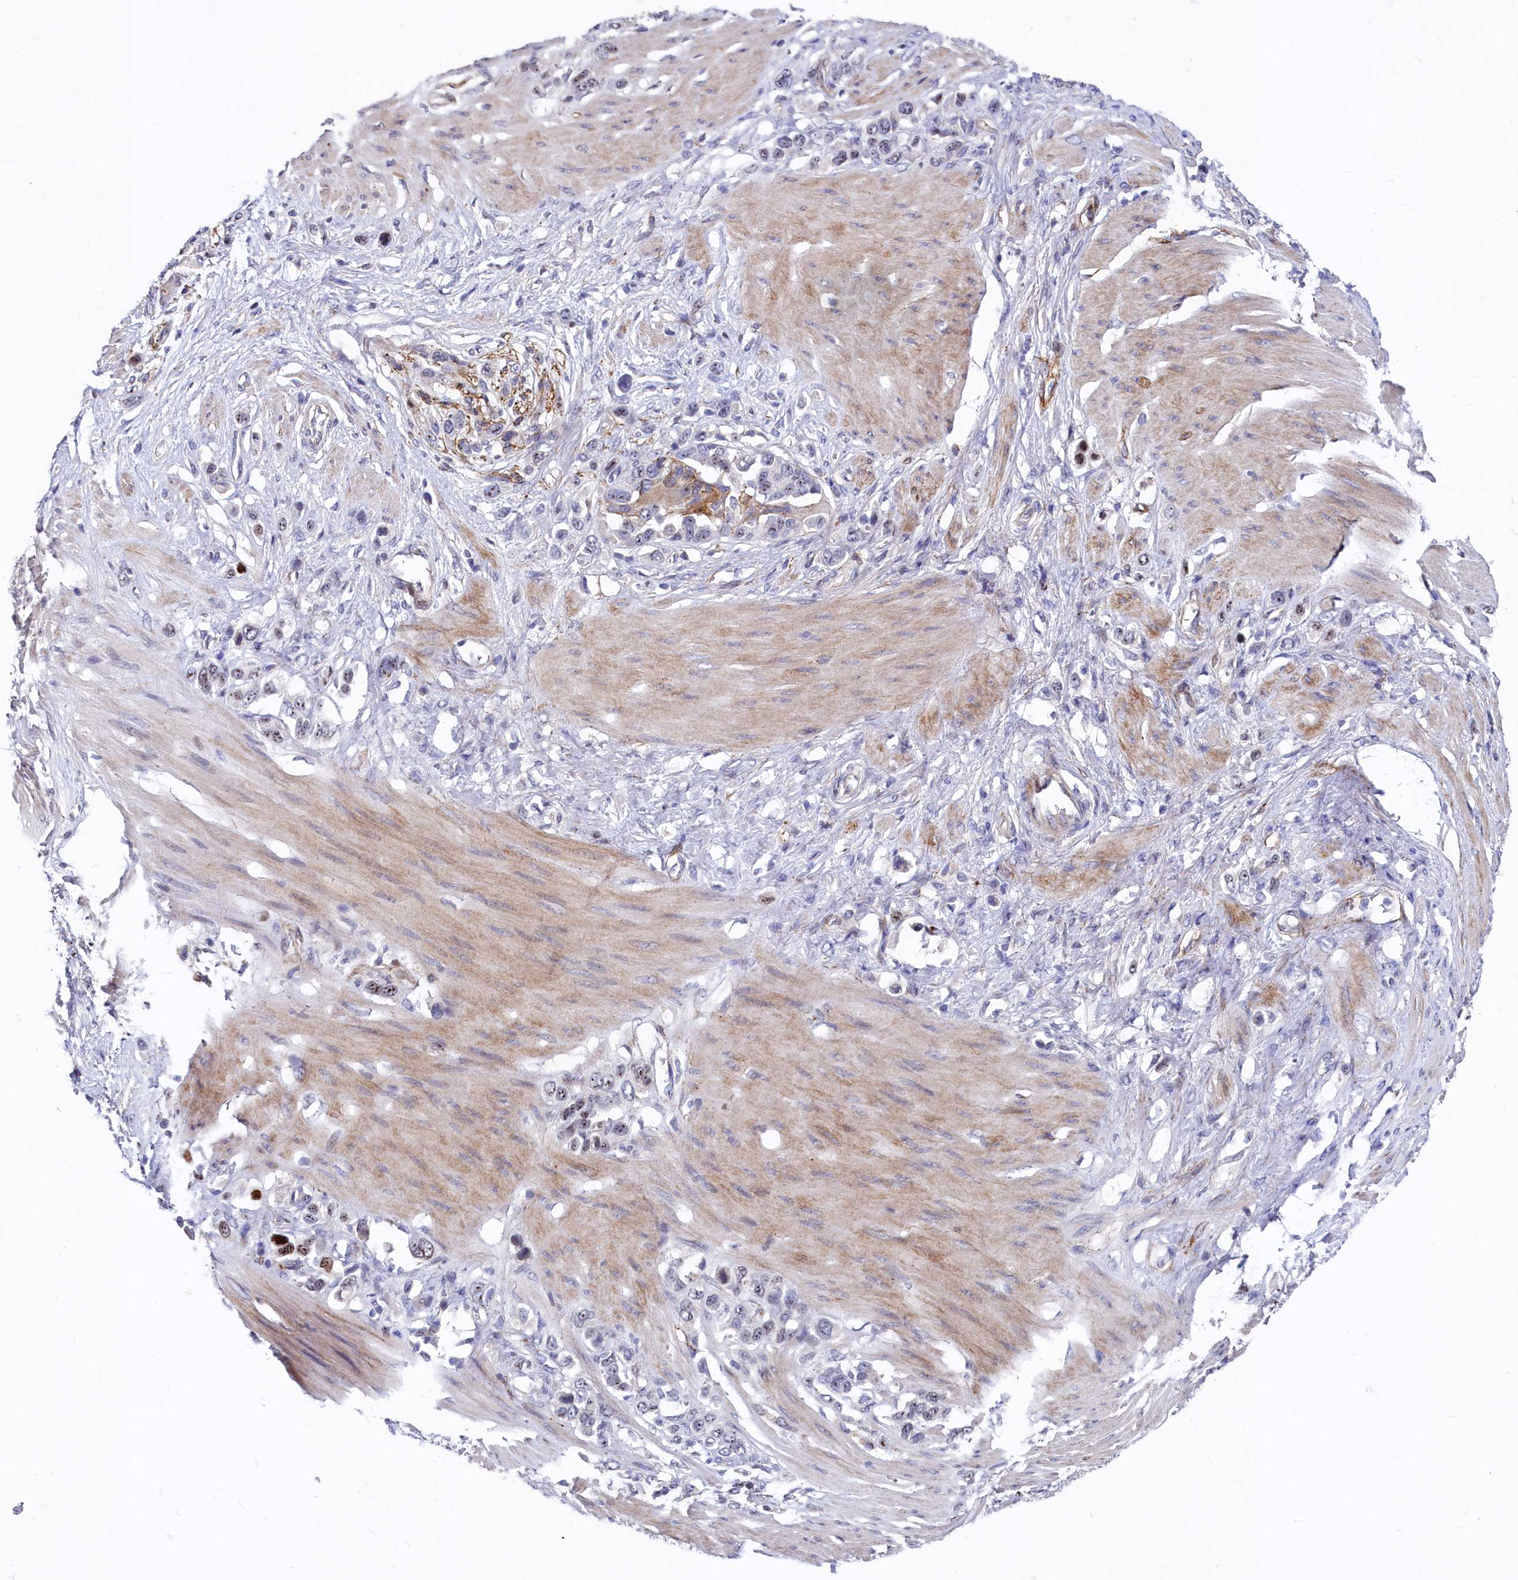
{"staining": {"intensity": "moderate", "quantity": "<25%", "location": "cytoplasmic/membranous,nuclear"}, "tissue": "stomach cancer", "cell_type": "Tumor cells", "image_type": "cancer", "snomed": [{"axis": "morphology", "description": "Adenocarcinoma, NOS"}, {"axis": "morphology", "description": "Adenocarcinoma, High grade"}, {"axis": "topography", "description": "Stomach, upper"}, {"axis": "topography", "description": "Stomach, lower"}], "caption": "The photomicrograph exhibits a brown stain indicating the presence of a protein in the cytoplasmic/membranous and nuclear of tumor cells in stomach cancer.", "gene": "ASXL3", "patient": {"sex": "female", "age": 65}}